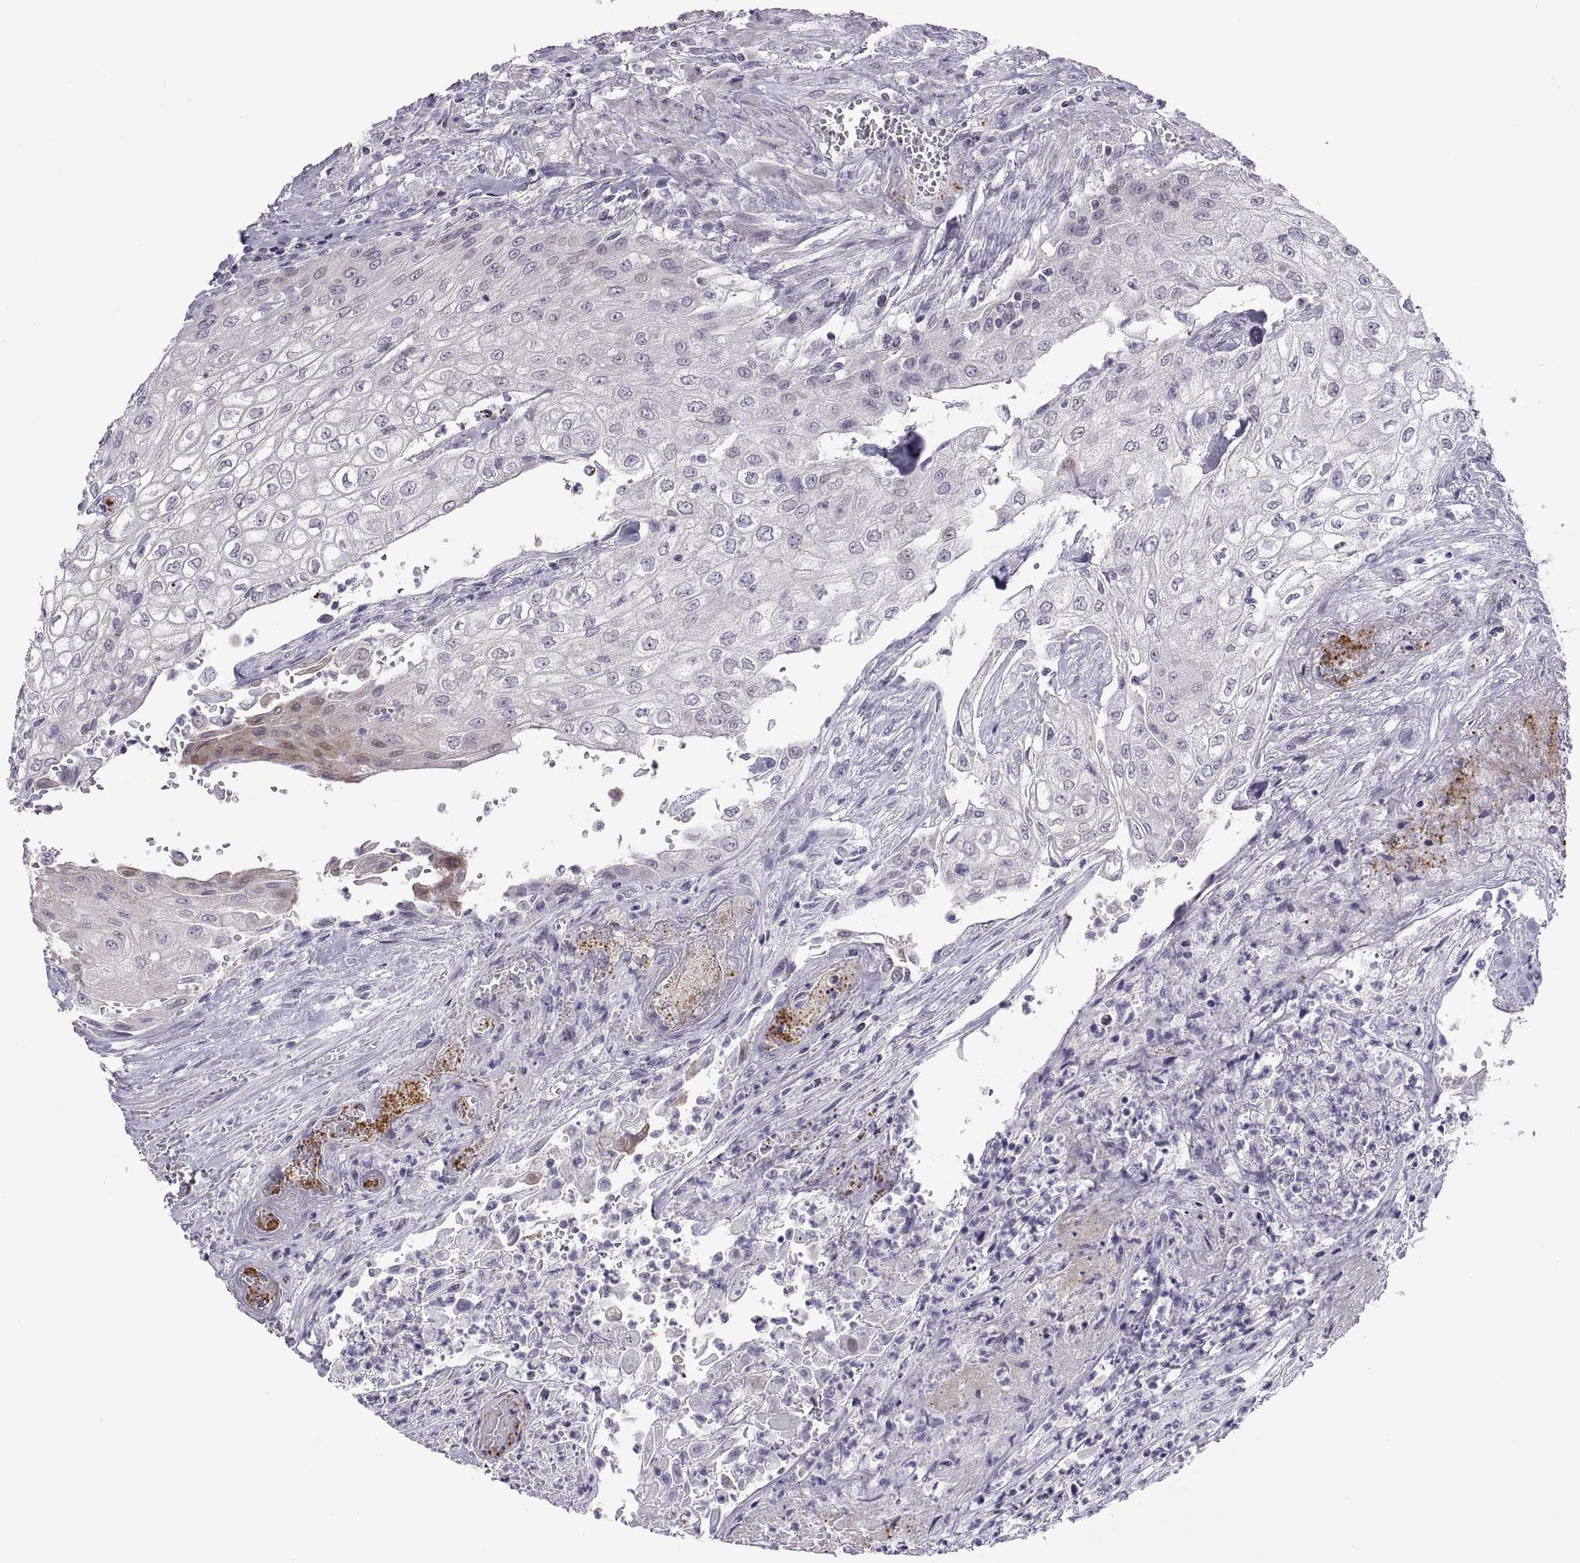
{"staining": {"intensity": "negative", "quantity": "none", "location": "none"}, "tissue": "urothelial cancer", "cell_type": "Tumor cells", "image_type": "cancer", "snomed": [{"axis": "morphology", "description": "Urothelial carcinoma, High grade"}, {"axis": "topography", "description": "Urinary bladder"}], "caption": "The photomicrograph reveals no staining of tumor cells in high-grade urothelial carcinoma.", "gene": "TTC21A", "patient": {"sex": "male", "age": 62}}